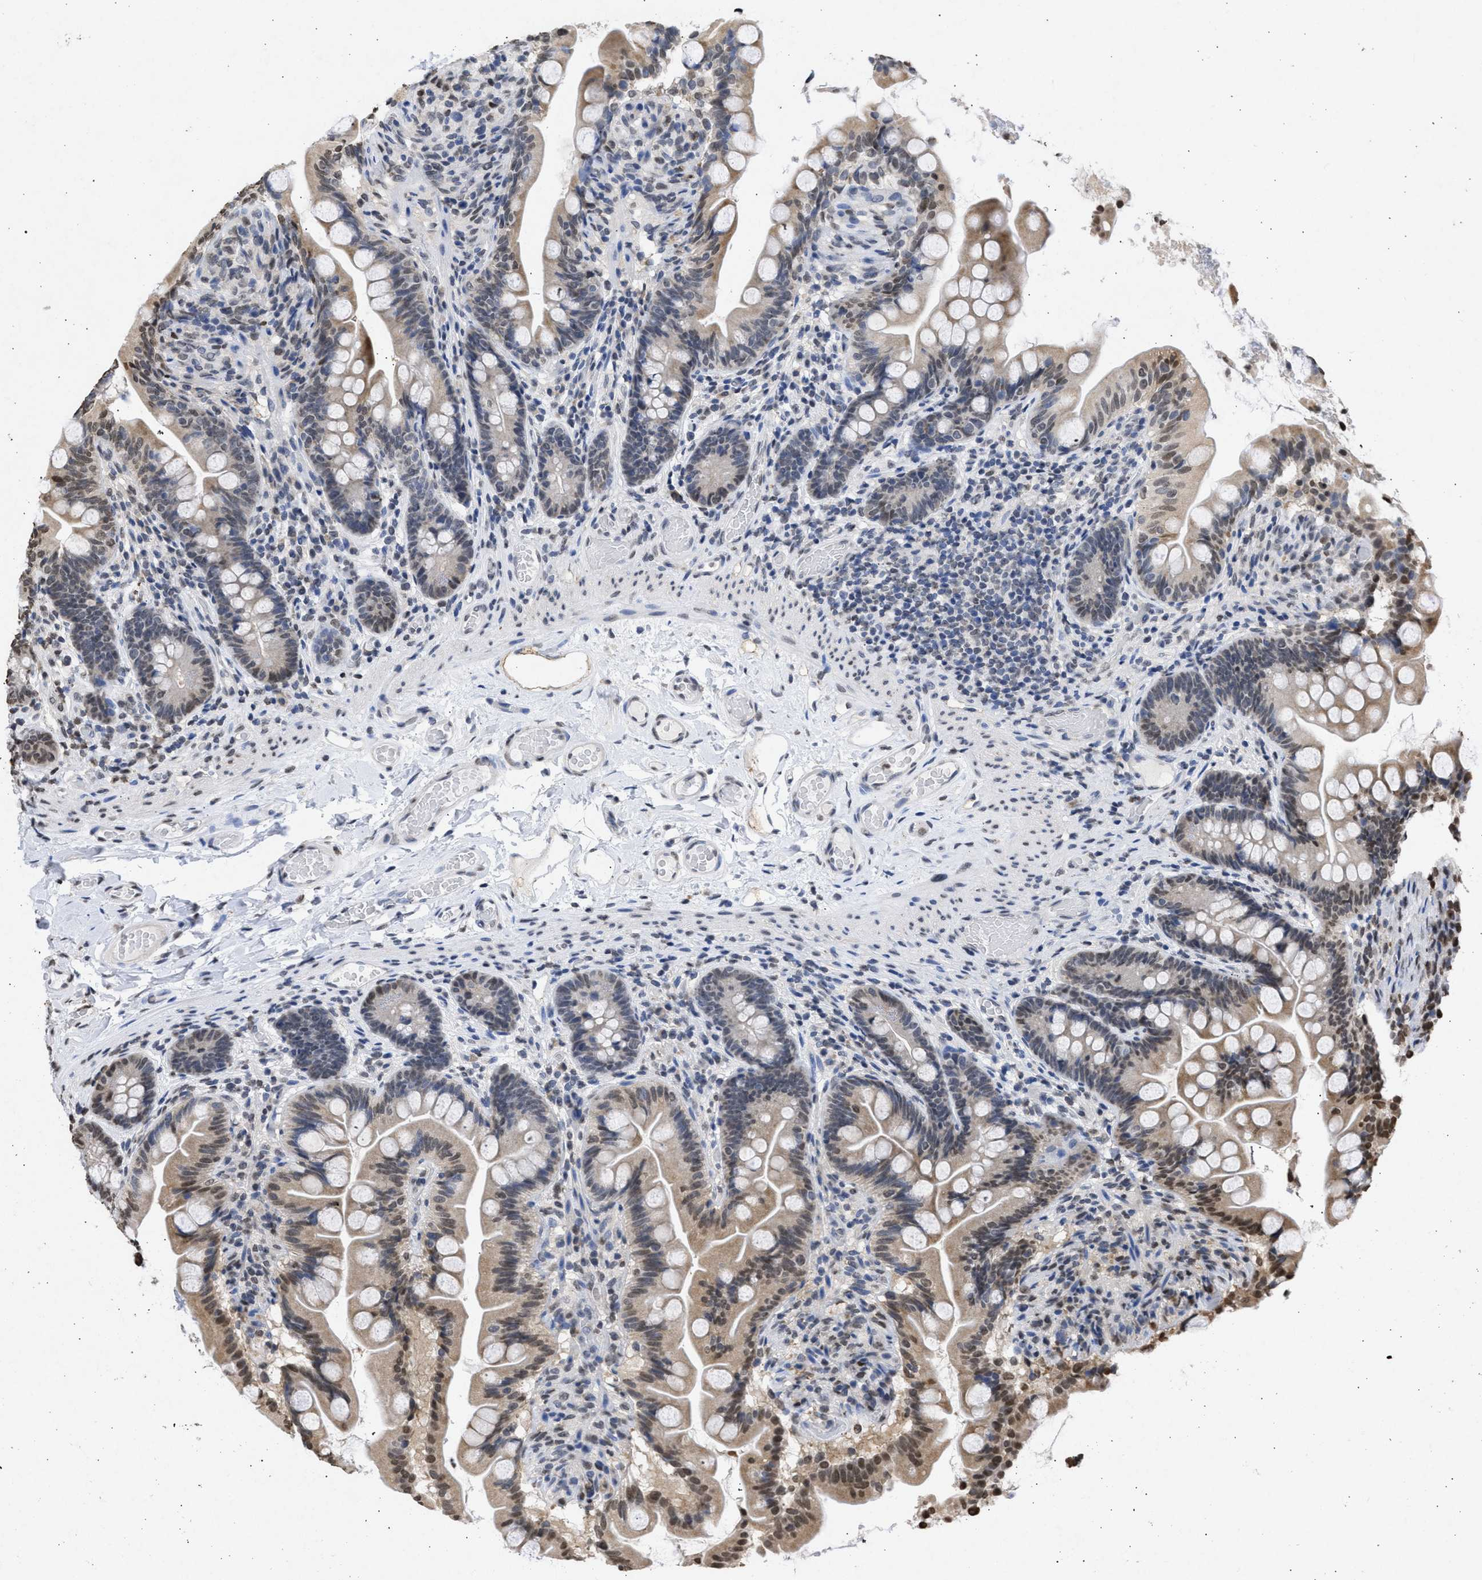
{"staining": {"intensity": "moderate", "quantity": "25%-75%", "location": "cytoplasmic/membranous,nuclear"}, "tissue": "small intestine", "cell_type": "Glandular cells", "image_type": "normal", "snomed": [{"axis": "morphology", "description": "Normal tissue, NOS"}, {"axis": "topography", "description": "Small intestine"}], "caption": "Small intestine stained with a brown dye displays moderate cytoplasmic/membranous,nuclear positive staining in approximately 25%-75% of glandular cells.", "gene": "NUP35", "patient": {"sex": "female", "age": 56}}